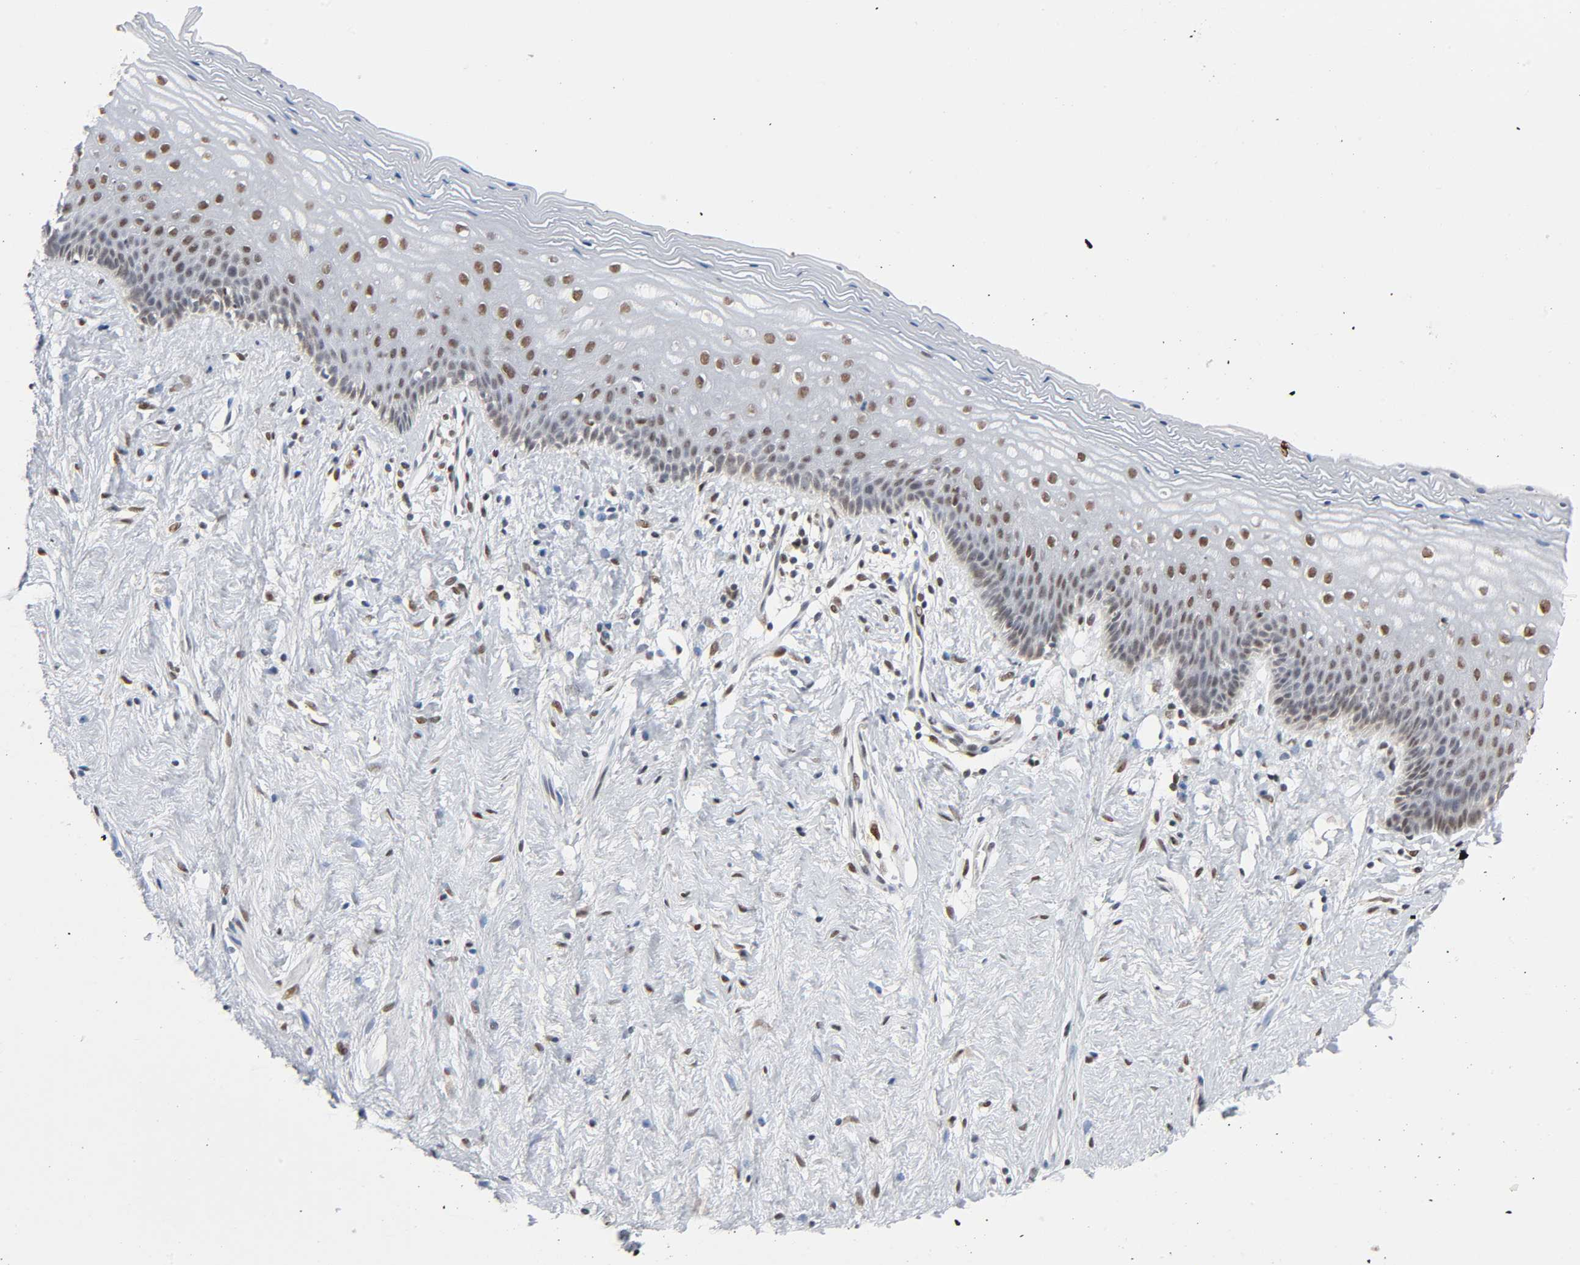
{"staining": {"intensity": "weak", "quantity": ">75%", "location": "nuclear"}, "tissue": "vagina", "cell_type": "Squamous epithelial cells", "image_type": "normal", "snomed": [{"axis": "morphology", "description": "Normal tissue, NOS"}, {"axis": "topography", "description": "Vagina"}], "caption": "This is a photomicrograph of immunohistochemistry (IHC) staining of normal vagina, which shows weak staining in the nuclear of squamous epithelial cells.", "gene": "KAT2B", "patient": {"sex": "female", "age": 44}}